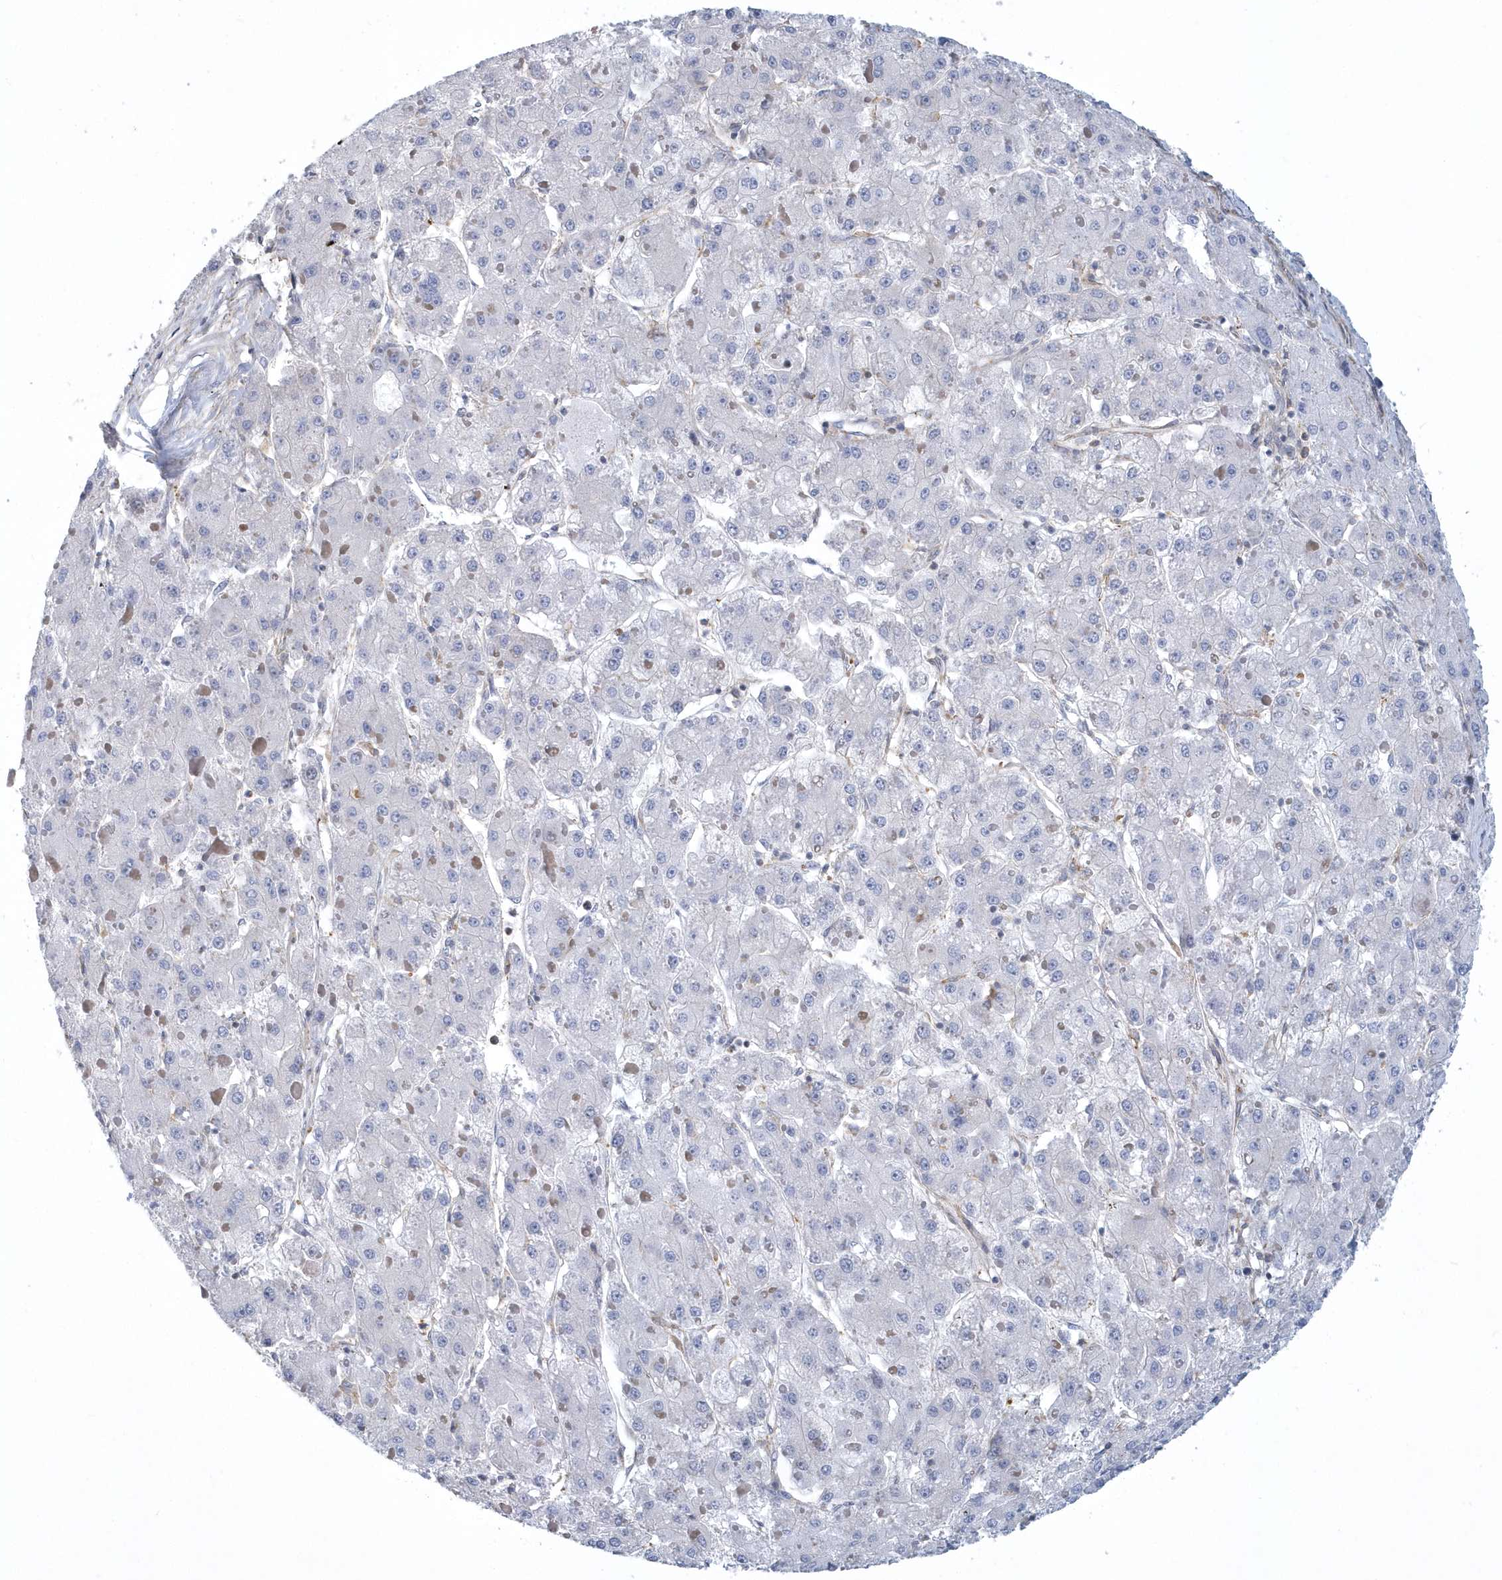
{"staining": {"intensity": "negative", "quantity": "none", "location": "none"}, "tissue": "liver cancer", "cell_type": "Tumor cells", "image_type": "cancer", "snomed": [{"axis": "morphology", "description": "Carcinoma, Hepatocellular, NOS"}, {"axis": "topography", "description": "Liver"}], "caption": "The photomicrograph exhibits no staining of tumor cells in liver cancer.", "gene": "ARAP2", "patient": {"sex": "female", "age": 73}}